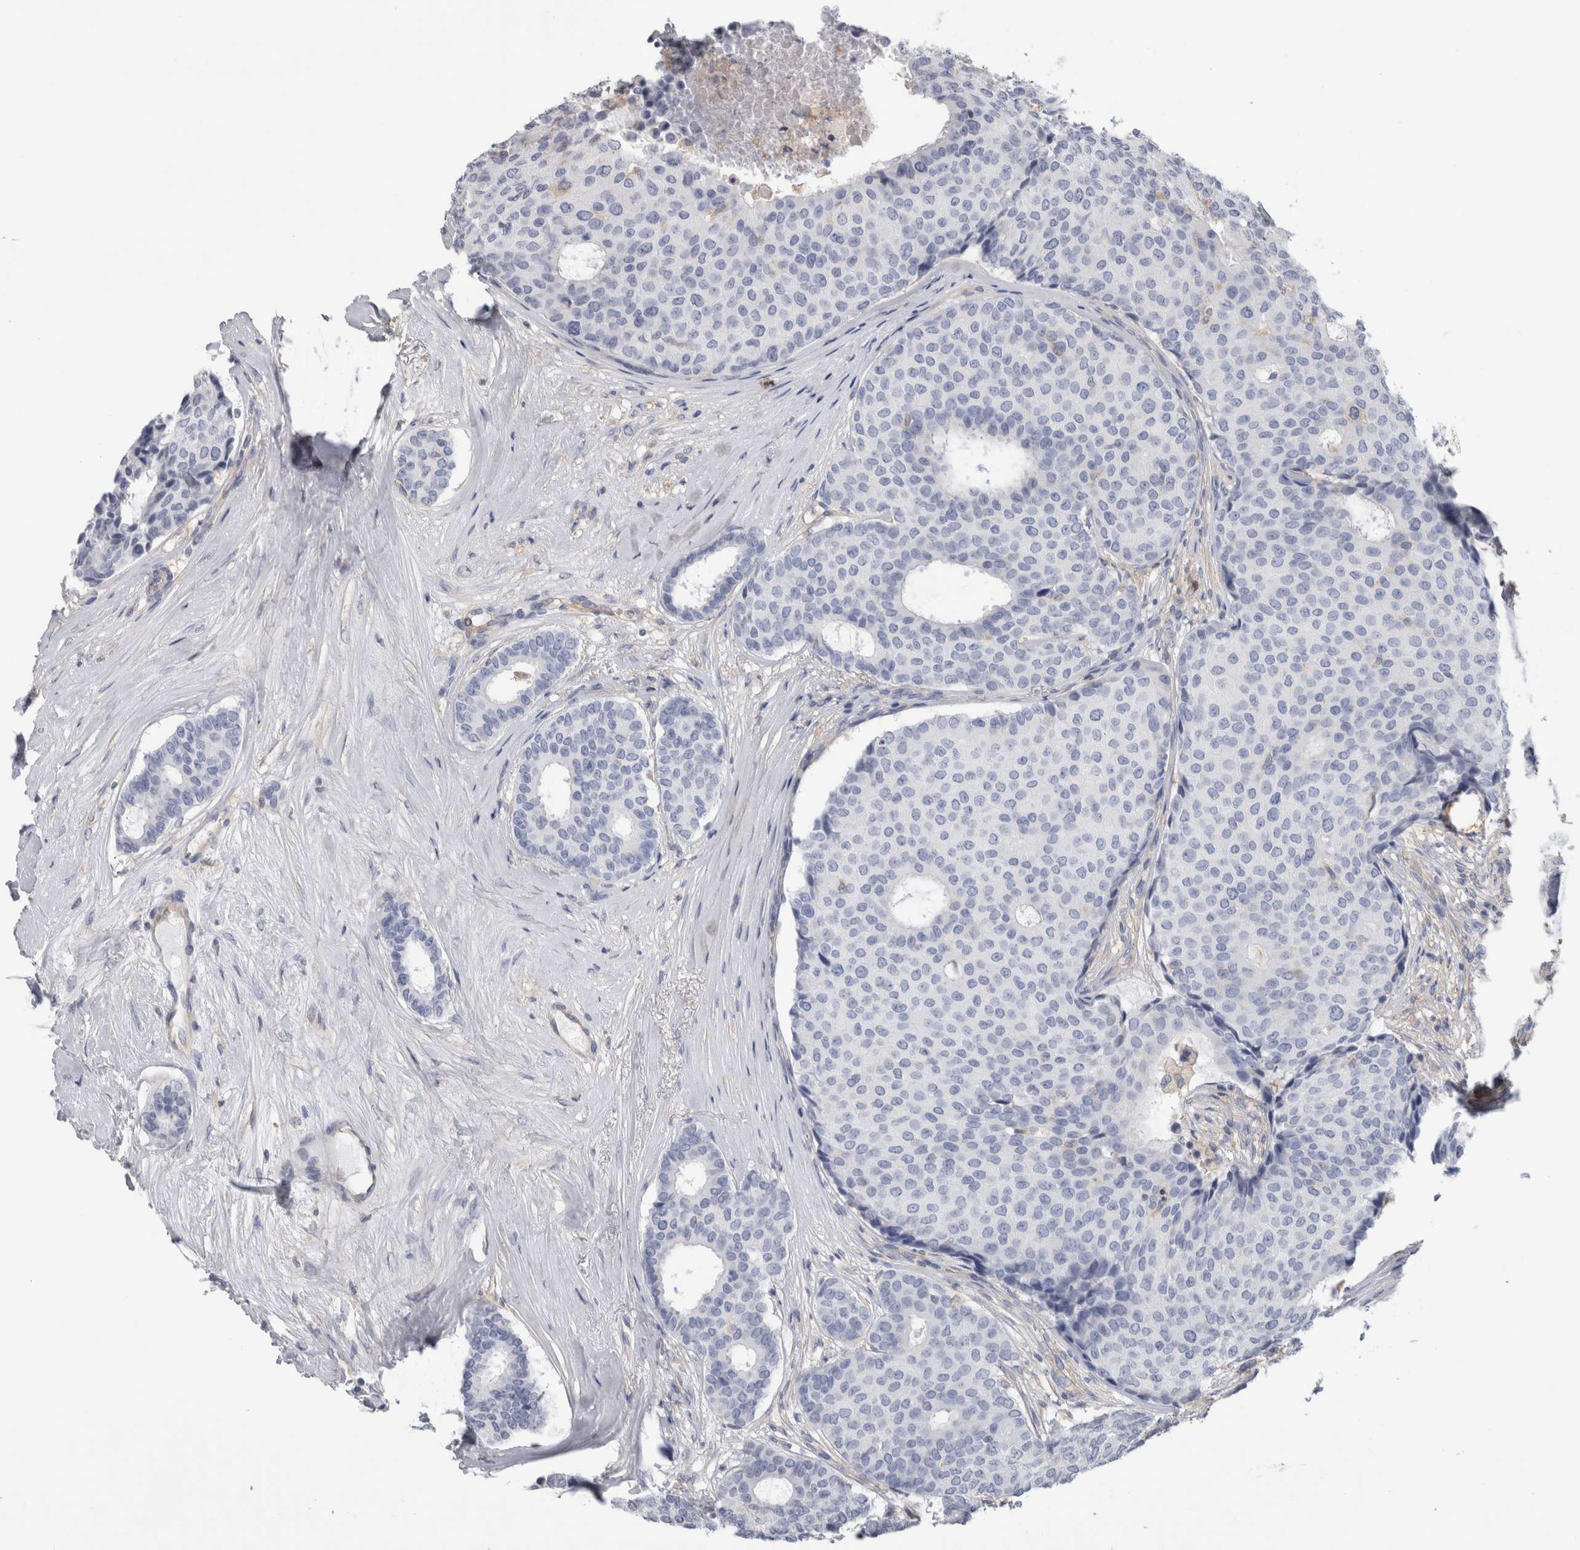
{"staining": {"intensity": "negative", "quantity": "none", "location": "none"}, "tissue": "breast cancer", "cell_type": "Tumor cells", "image_type": "cancer", "snomed": [{"axis": "morphology", "description": "Duct carcinoma"}, {"axis": "topography", "description": "Breast"}], "caption": "This is a photomicrograph of immunohistochemistry (IHC) staining of breast cancer, which shows no positivity in tumor cells.", "gene": "SCRN1", "patient": {"sex": "female", "age": 75}}